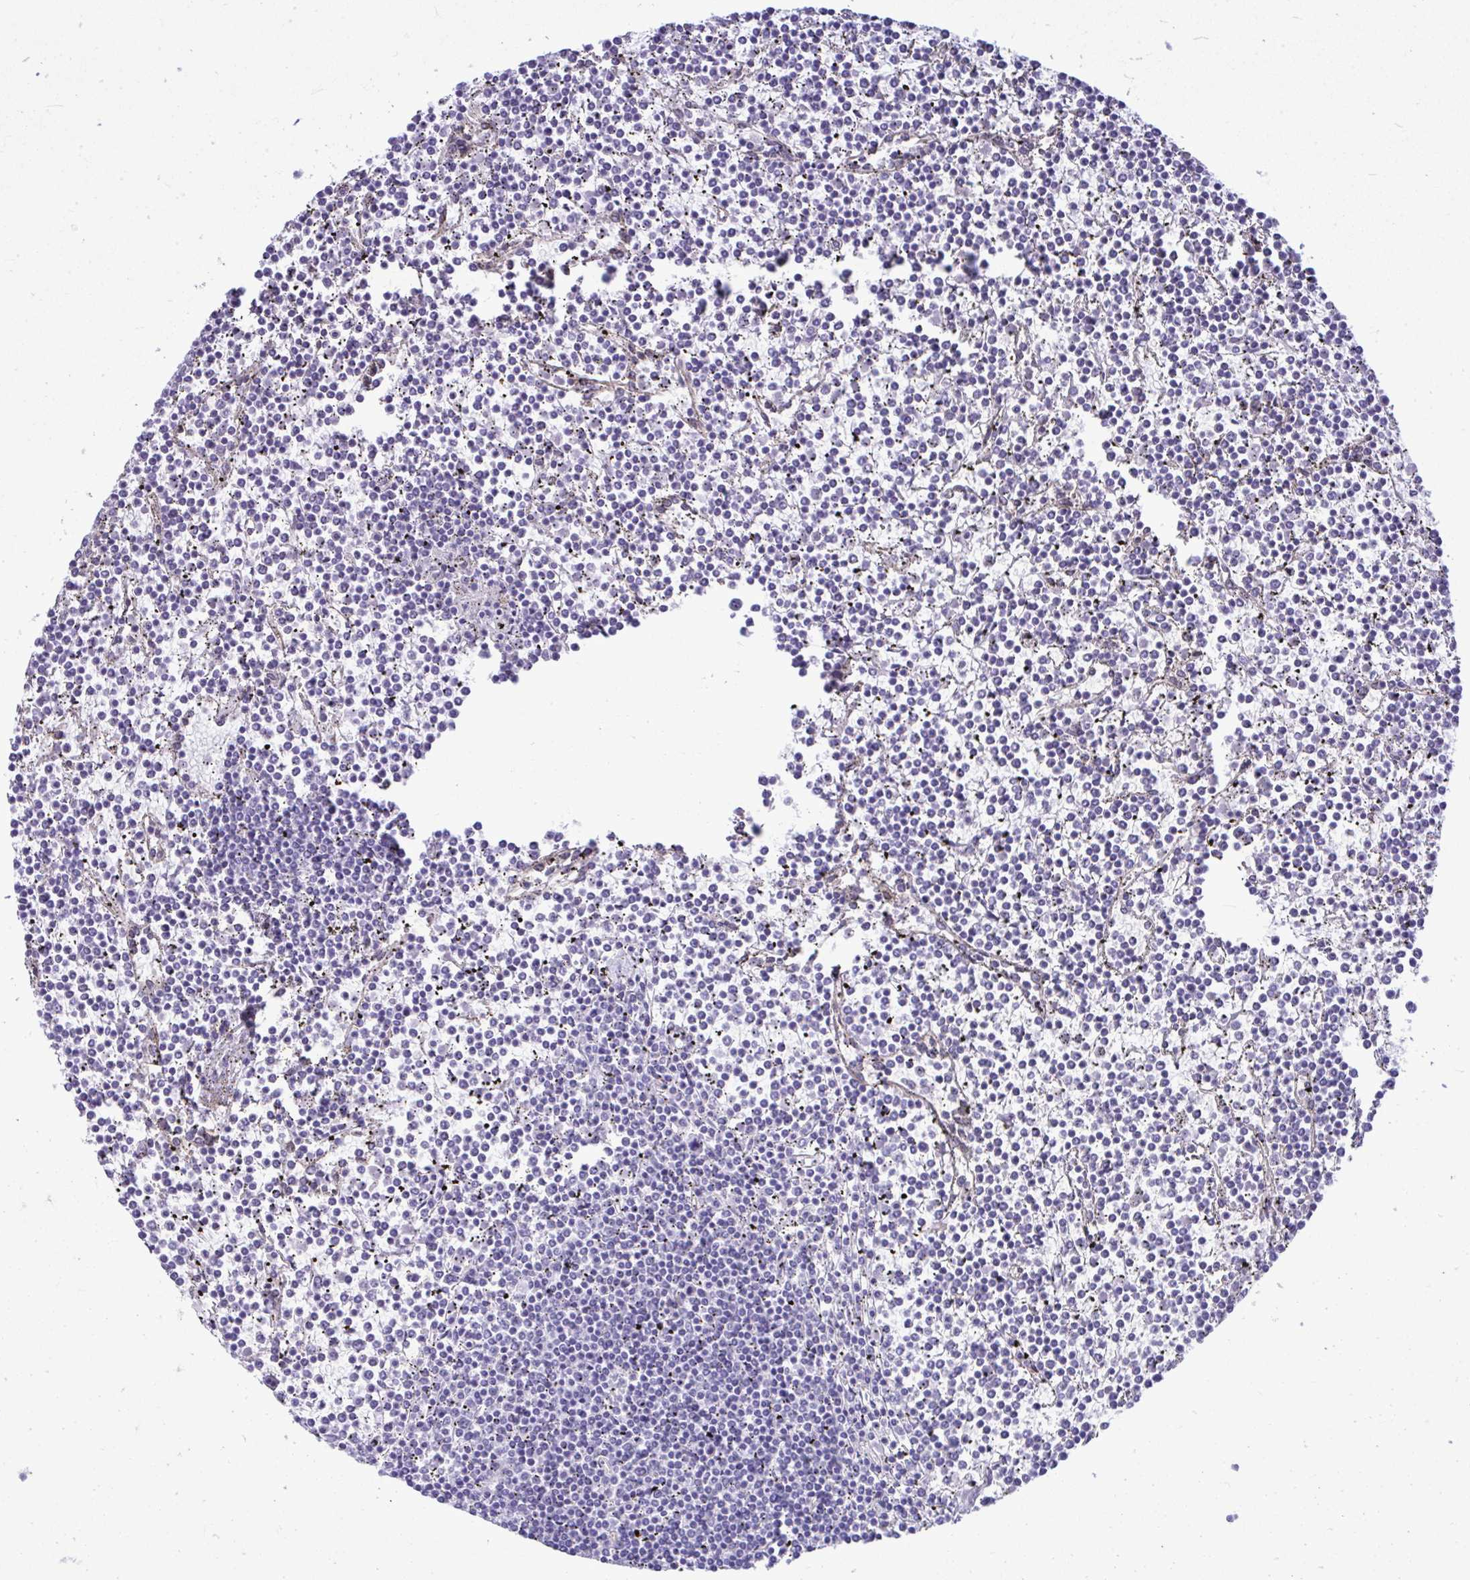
{"staining": {"intensity": "negative", "quantity": "none", "location": "none"}, "tissue": "lymphoma", "cell_type": "Tumor cells", "image_type": "cancer", "snomed": [{"axis": "morphology", "description": "Malignant lymphoma, non-Hodgkin's type, Low grade"}, {"axis": "topography", "description": "Spleen"}], "caption": "Immunohistochemistry (IHC) micrograph of human low-grade malignant lymphoma, non-Hodgkin's type stained for a protein (brown), which displays no staining in tumor cells. (Brightfield microscopy of DAB immunohistochemistry at high magnification).", "gene": "LIMS2", "patient": {"sex": "female", "age": 19}}